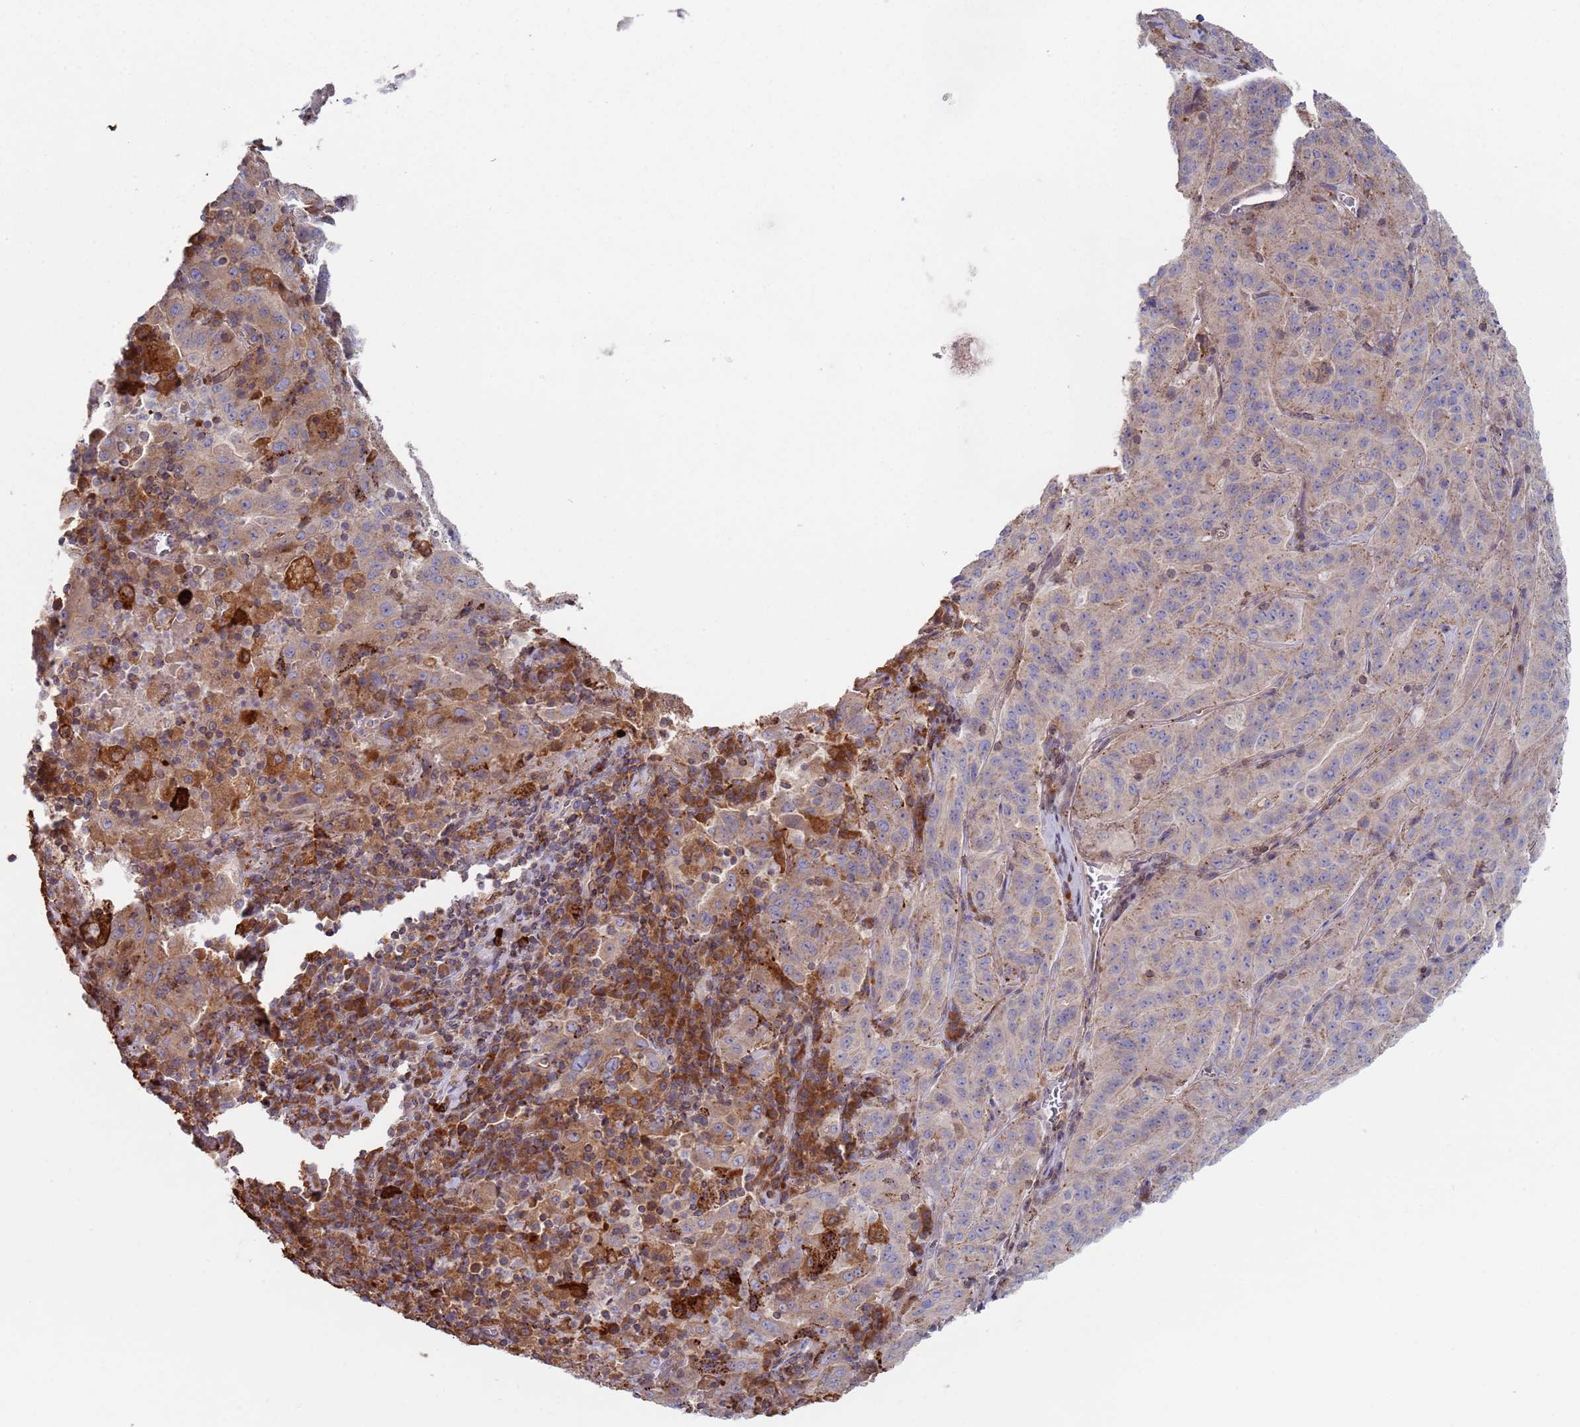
{"staining": {"intensity": "weak", "quantity": "<25%", "location": "cytoplasmic/membranous"}, "tissue": "pancreatic cancer", "cell_type": "Tumor cells", "image_type": "cancer", "snomed": [{"axis": "morphology", "description": "Adenocarcinoma, NOS"}, {"axis": "topography", "description": "Pancreas"}], "caption": "IHC micrograph of neoplastic tissue: human adenocarcinoma (pancreatic) stained with DAB exhibits no significant protein positivity in tumor cells.", "gene": "MALRD1", "patient": {"sex": "male", "age": 63}}